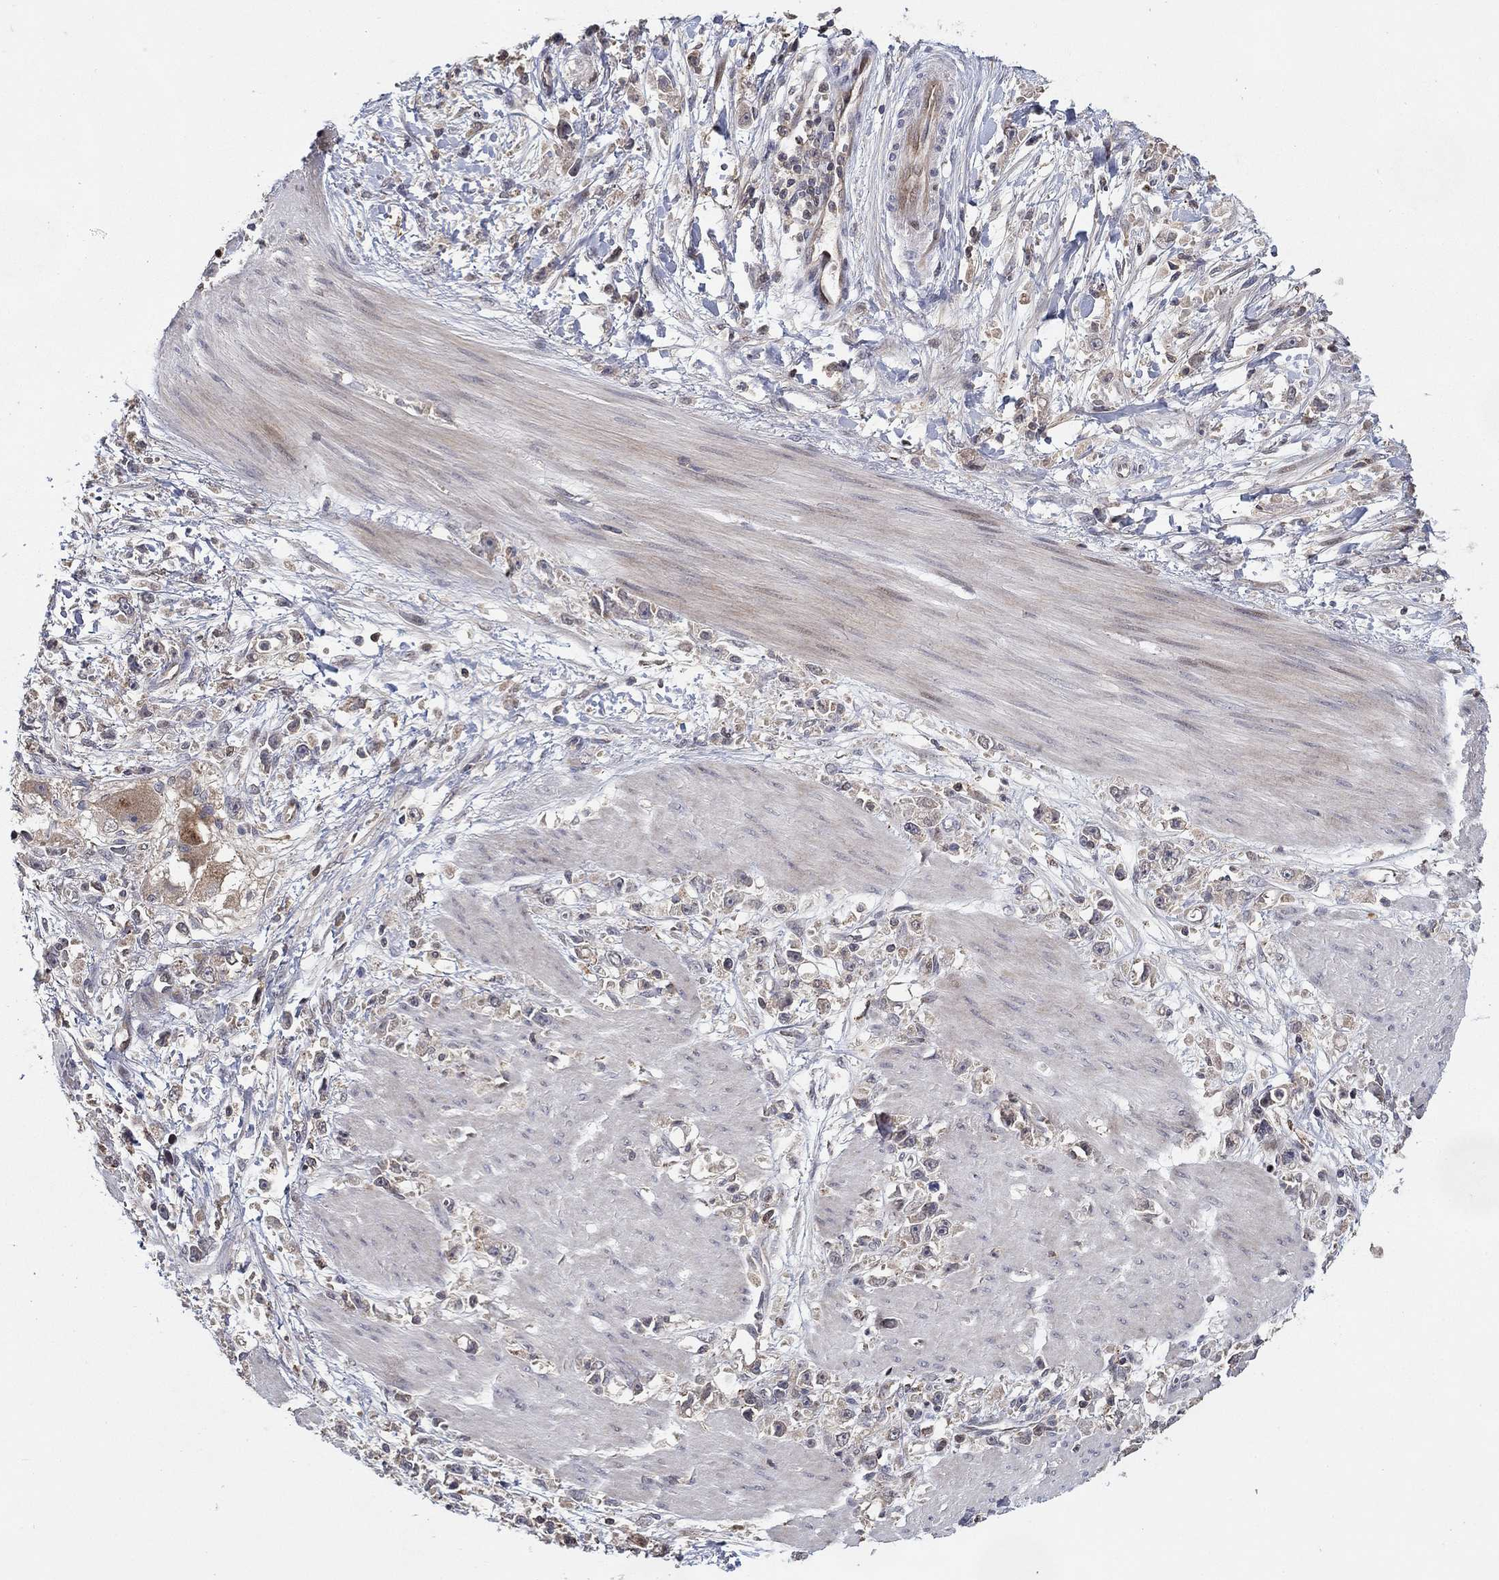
{"staining": {"intensity": "moderate", "quantity": "<25%", "location": "cytoplasmic/membranous"}, "tissue": "stomach cancer", "cell_type": "Tumor cells", "image_type": "cancer", "snomed": [{"axis": "morphology", "description": "Adenocarcinoma, NOS"}, {"axis": "topography", "description": "Stomach"}], "caption": "Stomach adenocarcinoma tissue exhibits moderate cytoplasmic/membranous positivity in approximately <25% of tumor cells (IHC, brightfield microscopy, high magnification).", "gene": "LPCAT4", "patient": {"sex": "female", "age": 59}}